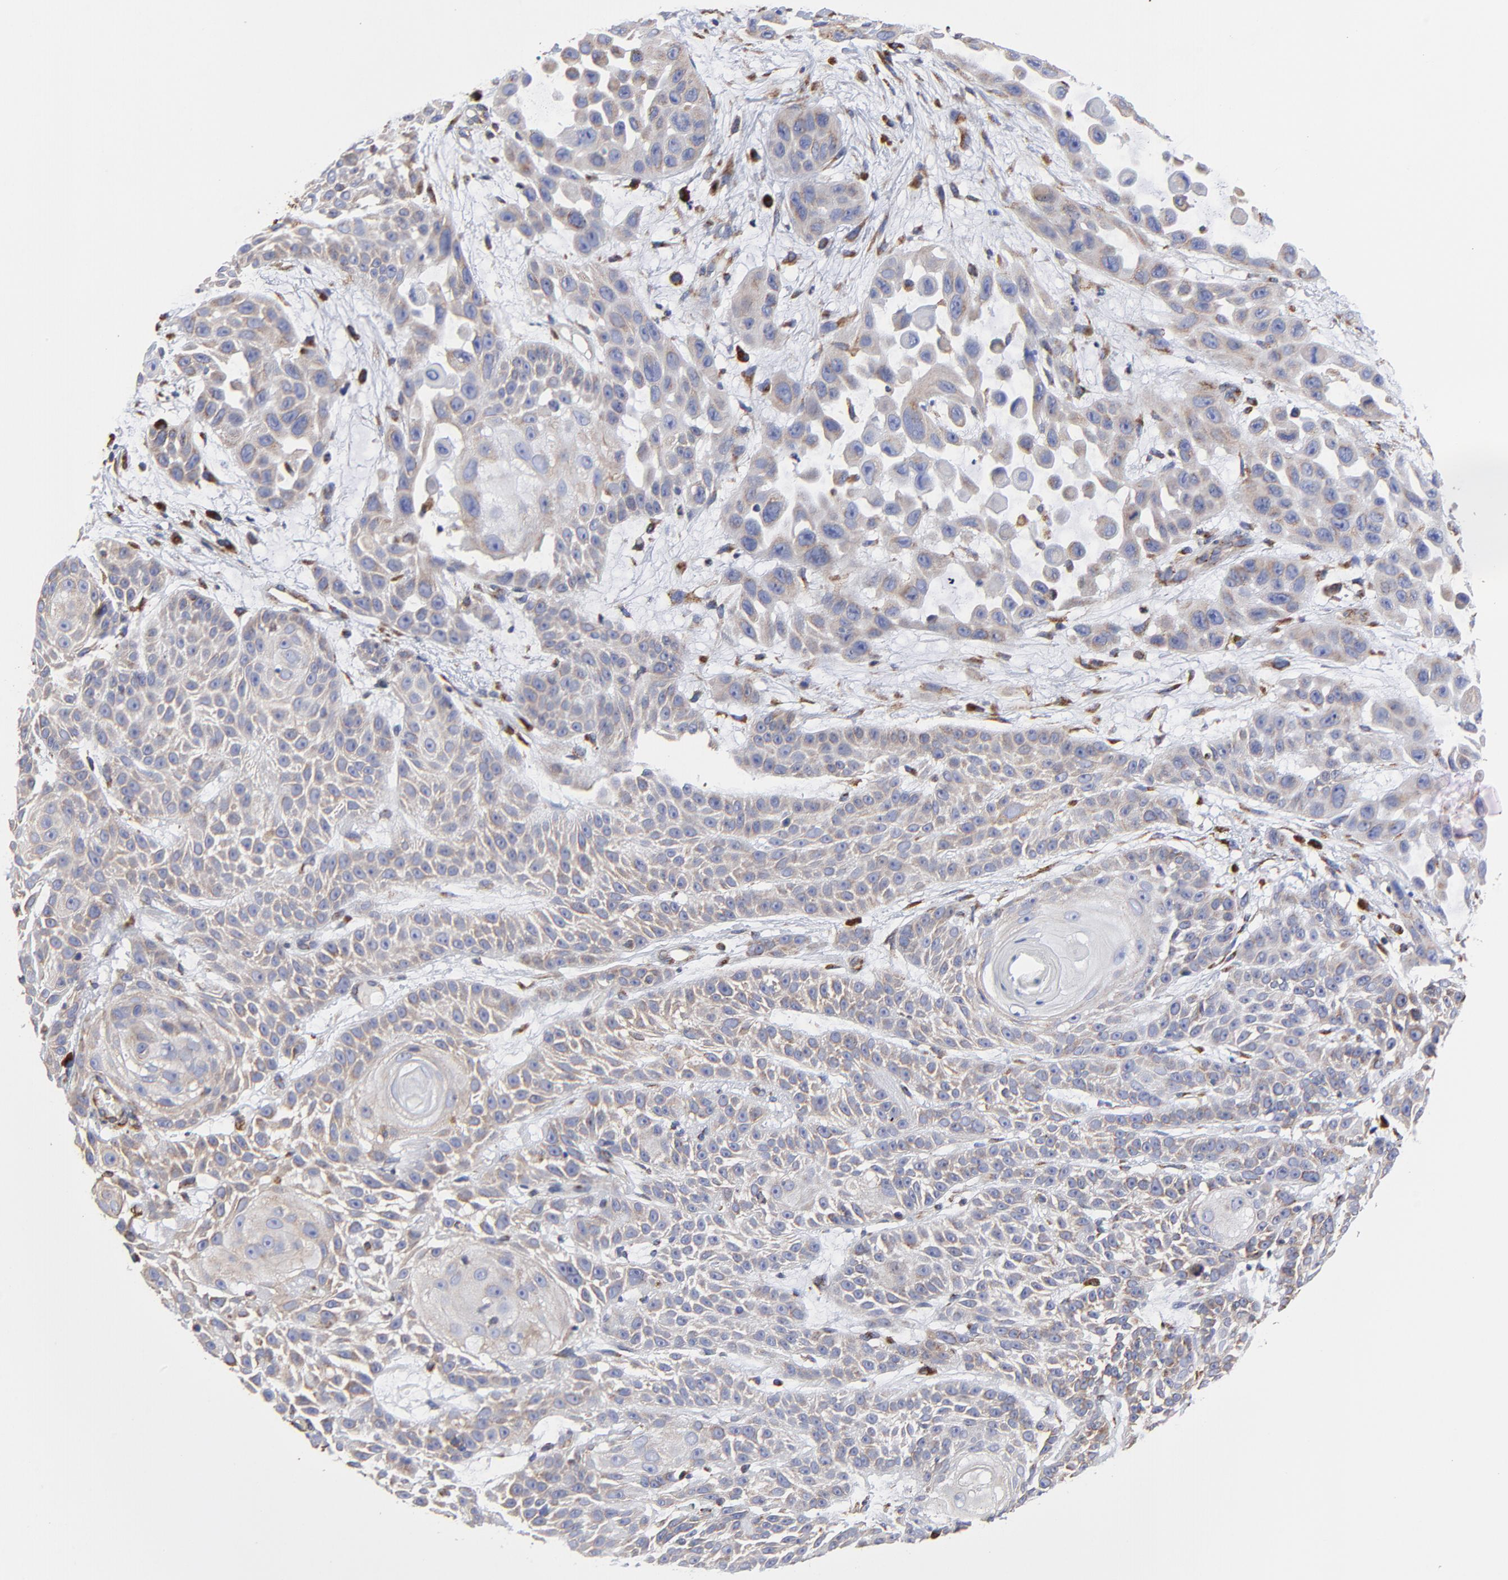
{"staining": {"intensity": "weak", "quantity": "<25%", "location": "cytoplasmic/membranous"}, "tissue": "skin cancer", "cell_type": "Tumor cells", "image_type": "cancer", "snomed": [{"axis": "morphology", "description": "Squamous cell carcinoma, NOS"}, {"axis": "topography", "description": "Skin"}], "caption": "The image reveals no significant staining in tumor cells of skin squamous cell carcinoma. Nuclei are stained in blue.", "gene": "LMAN1", "patient": {"sex": "male", "age": 81}}